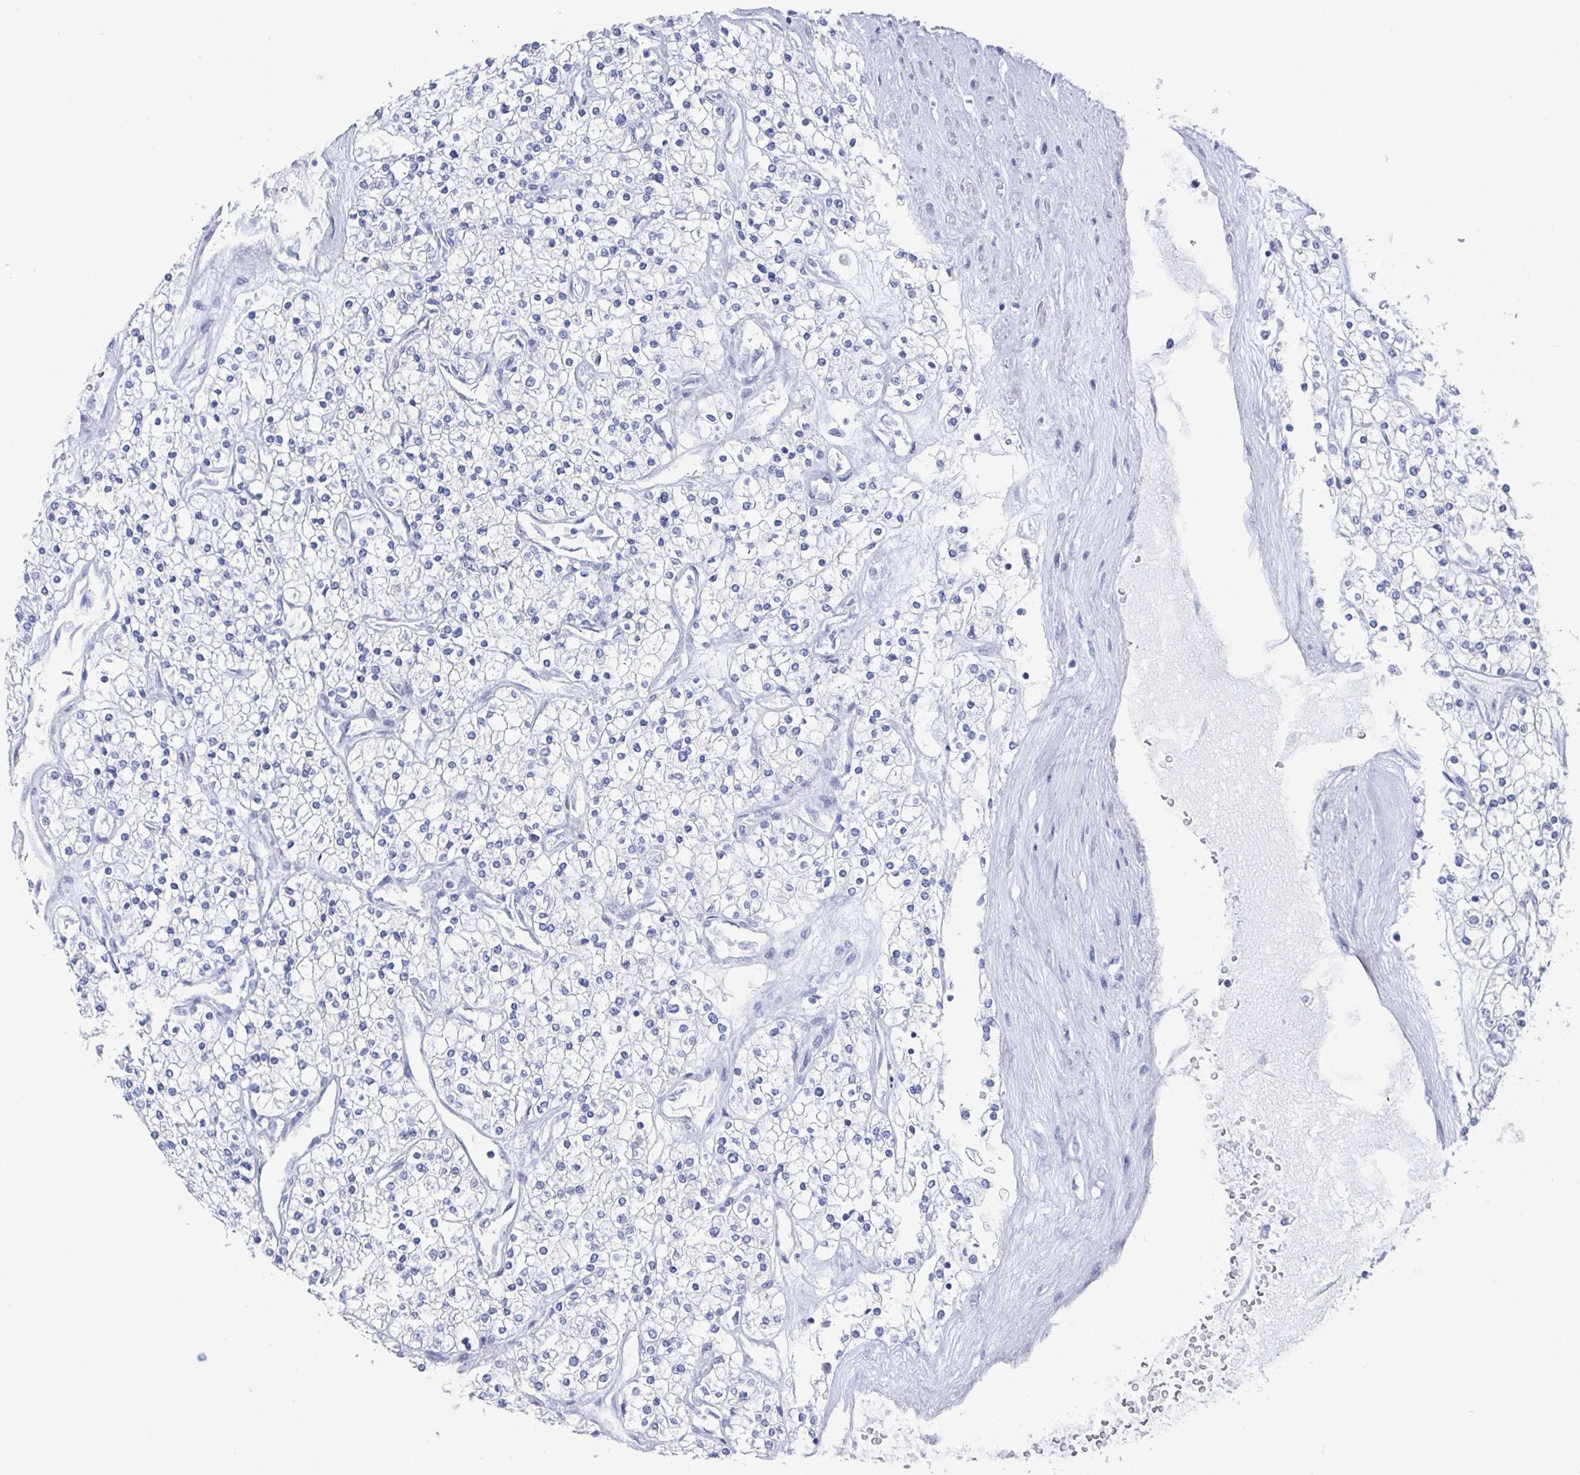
{"staining": {"intensity": "negative", "quantity": "none", "location": "none"}, "tissue": "renal cancer", "cell_type": "Tumor cells", "image_type": "cancer", "snomed": [{"axis": "morphology", "description": "Adenocarcinoma, NOS"}, {"axis": "topography", "description": "Kidney"}], "caption": "Immunohistochemistry photomicrograph of neoplastic tissue: adenocarcinoma (renal) stained with DAB (3,3'-diaminobenzidine) reveals no significant protein staining in tumor cells.", "gene": "CAMKV", "patient": {"sex": "male", "age": 80}}